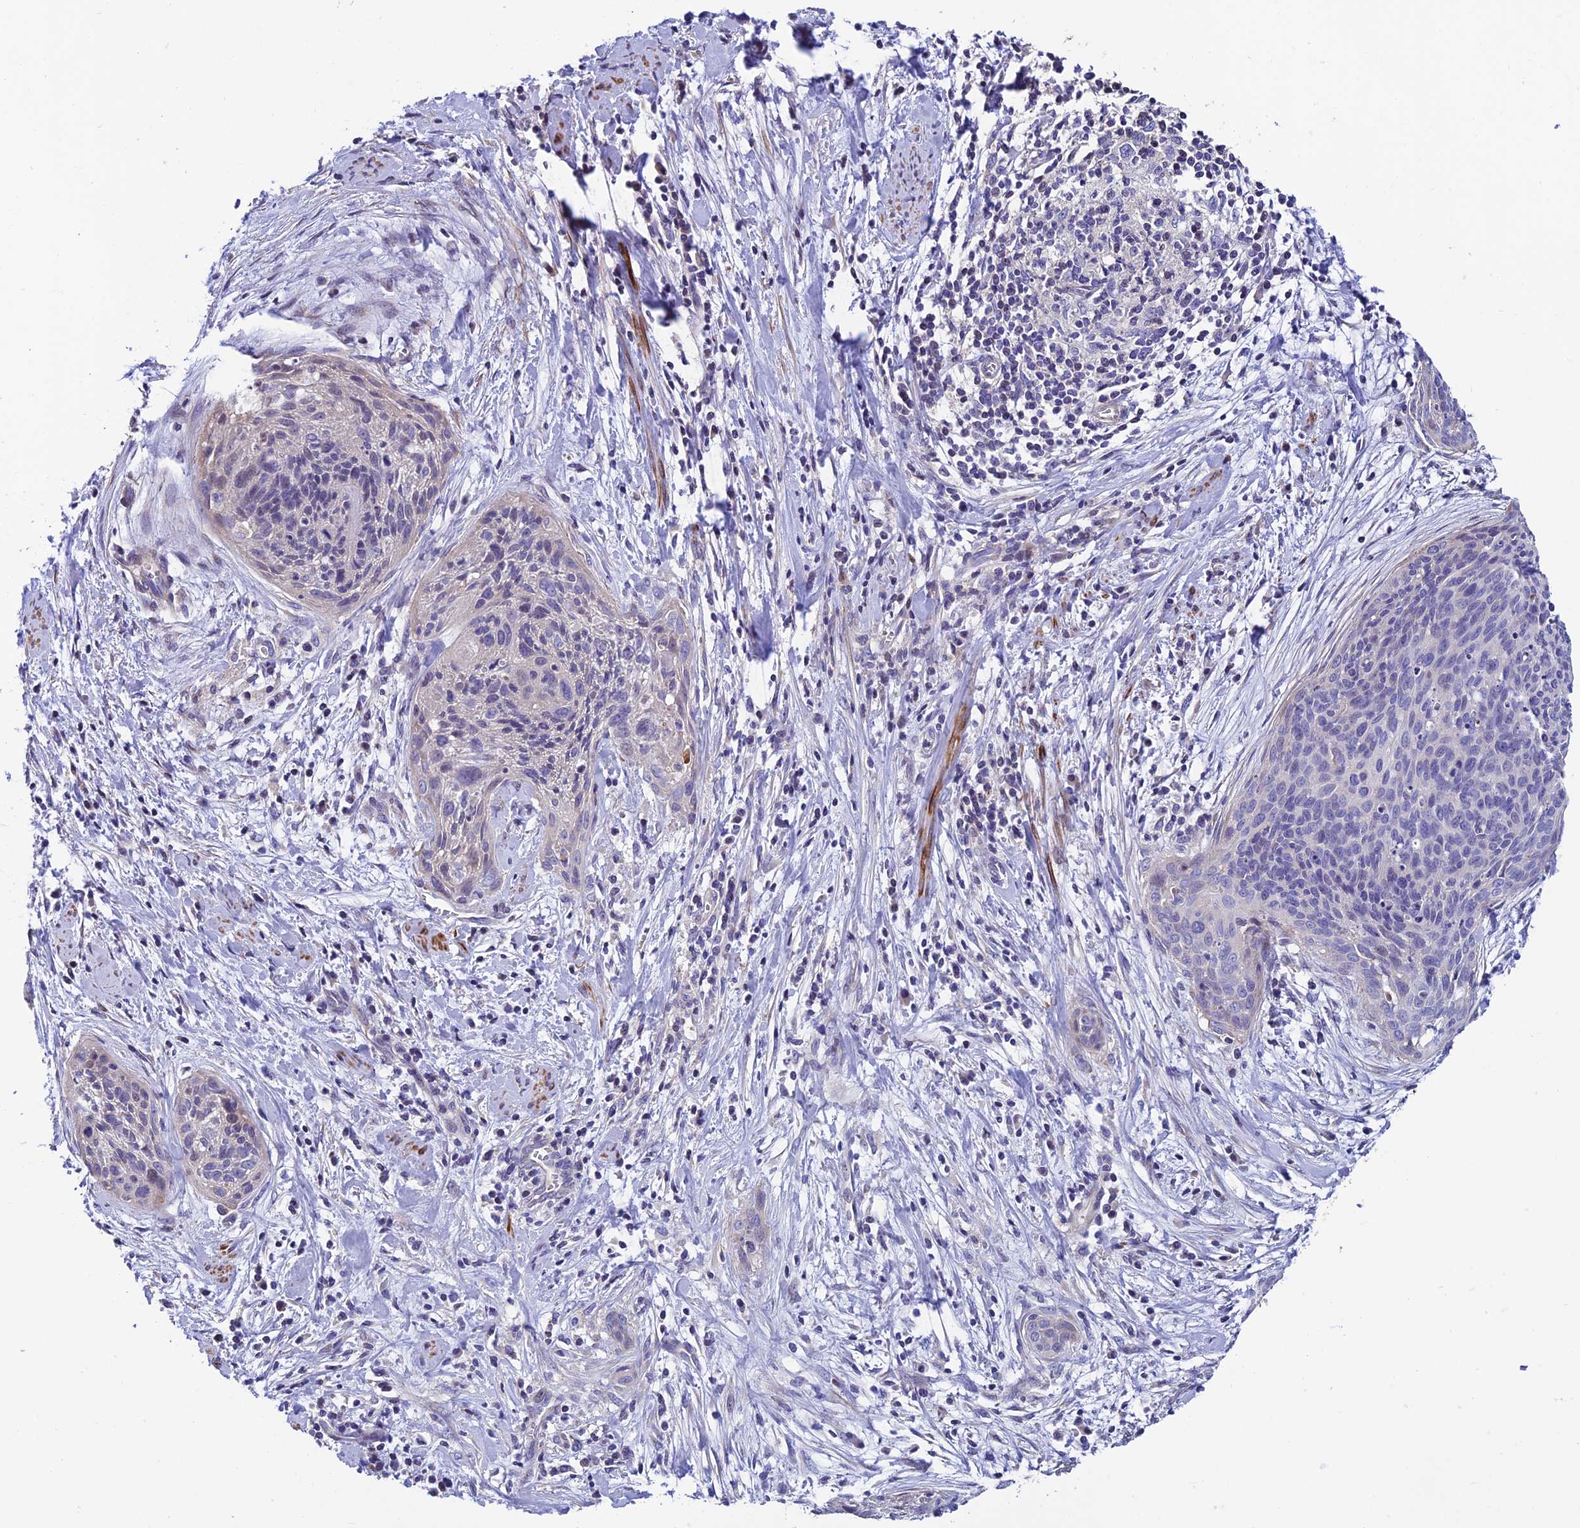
{"staining": {"intensity": "negative", "quantity": "none", "location": "none"}, "tissue": "cervical cancer", "cell_type": "Tumor cells", "image_type": "cancer", "snomed": [{"axis": "morphology", "description": "Squamous cell carcinoma, NOS"}, {"axis": "topography", "description": "Cervix"}], "caption": "This is an IHC image of cervical cancer. There is no expression in tumor cells.", "gene": "FAM178B", "patient": {"sex": "female", "age": 55}}